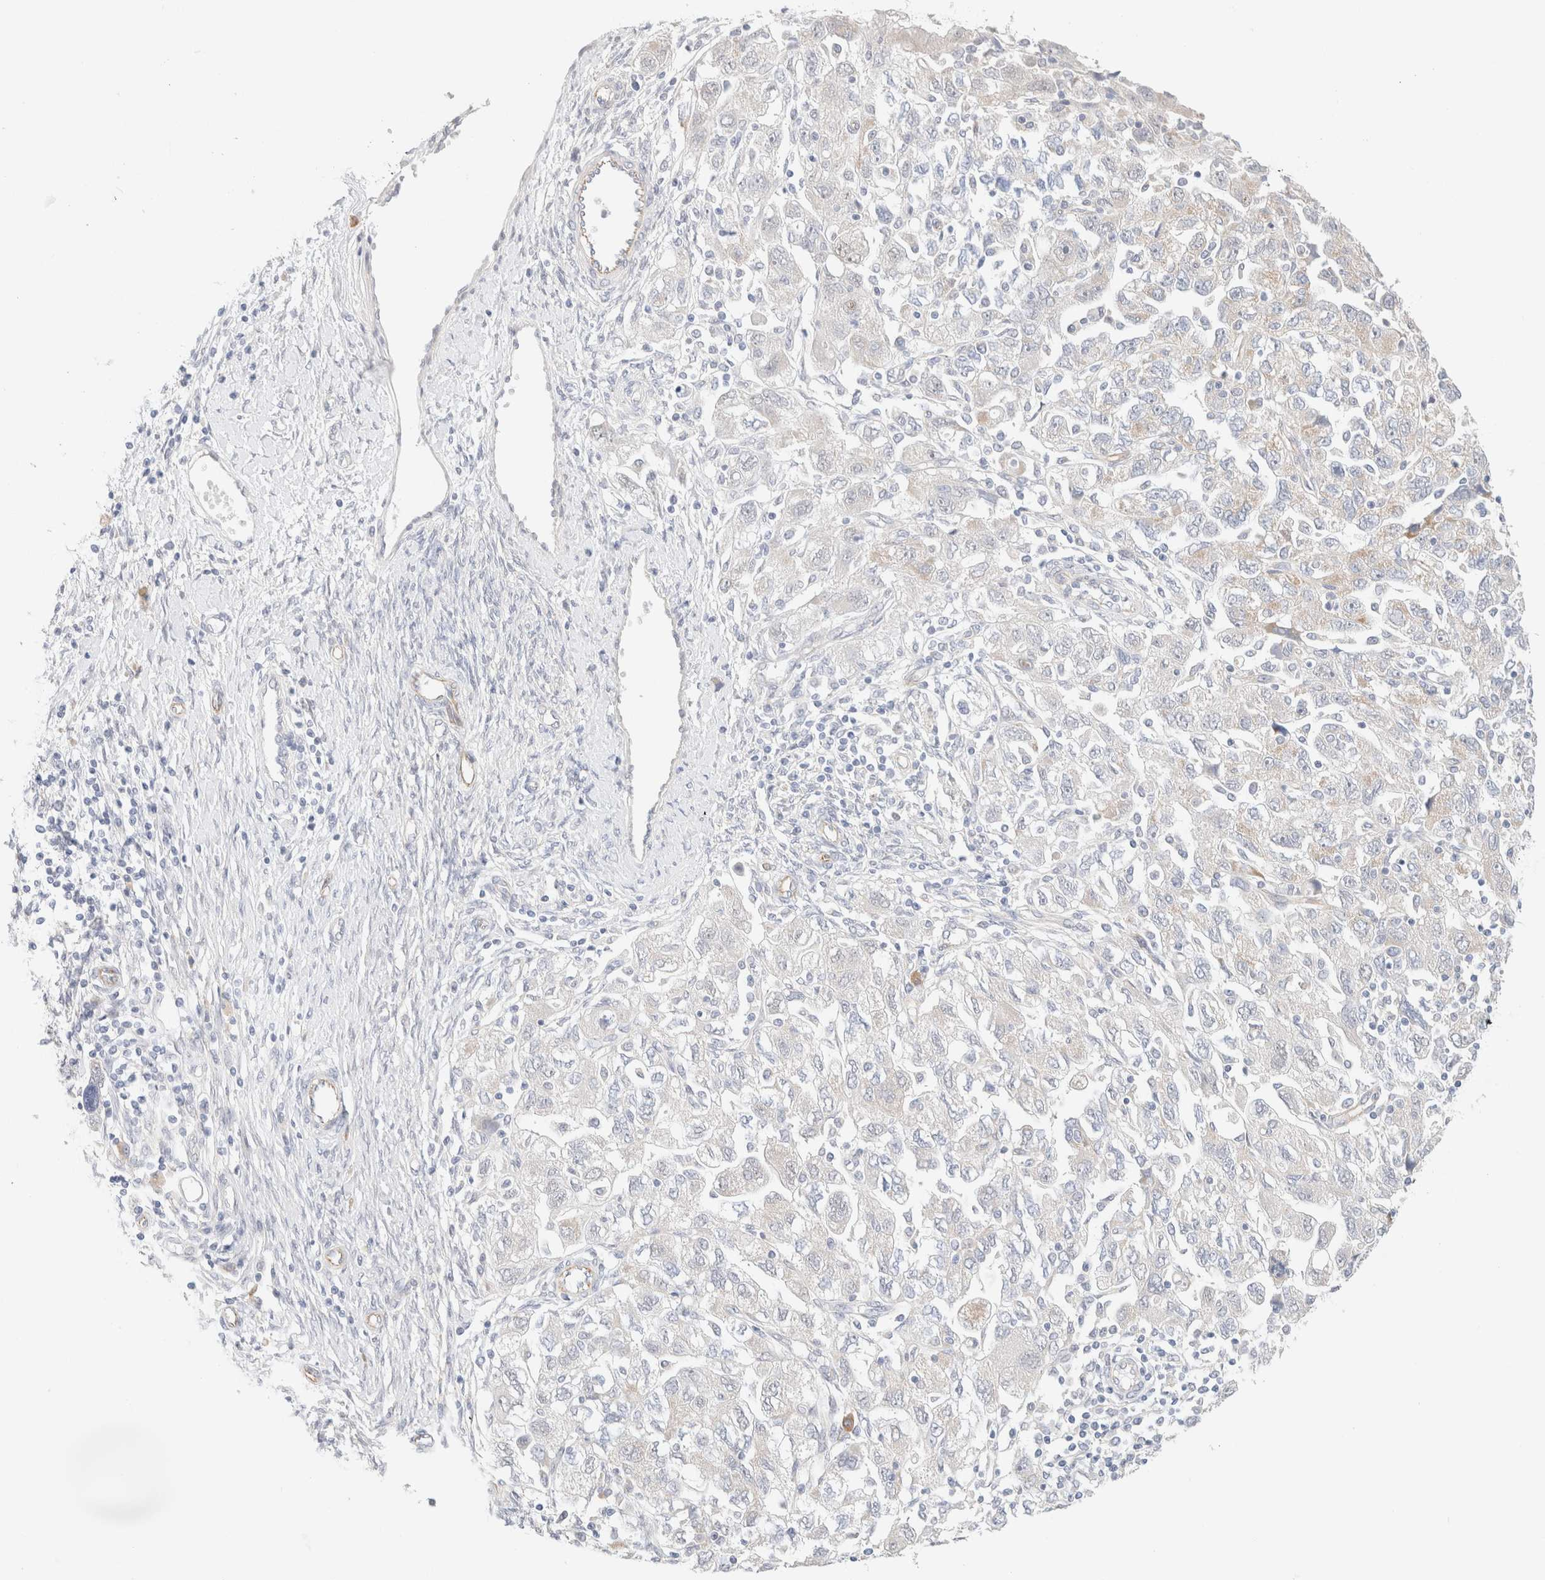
{"staining": {"intensity": "negative", "quantity": "none", "location": "none"}, "tissue": "ovarian cancer", "cell_type": "Tumor cells", "image_type": "cancer", "snomed": [{"axis": "morphology", "description": "Carcinoma, NOS"}, {"axis": "morphology", "description": "Cystadenocarcinoma, serous, NOS"}, {"axis": "topography", "description": "Ovary"}], "caption": "Immunohistochemical staining of human ovarian cancer (serous cystadenocarcinoma) exhibits no significant expression in tumor cells.", "gene": "UNC13B", "patient": {"sex": "female", "age": 69}}